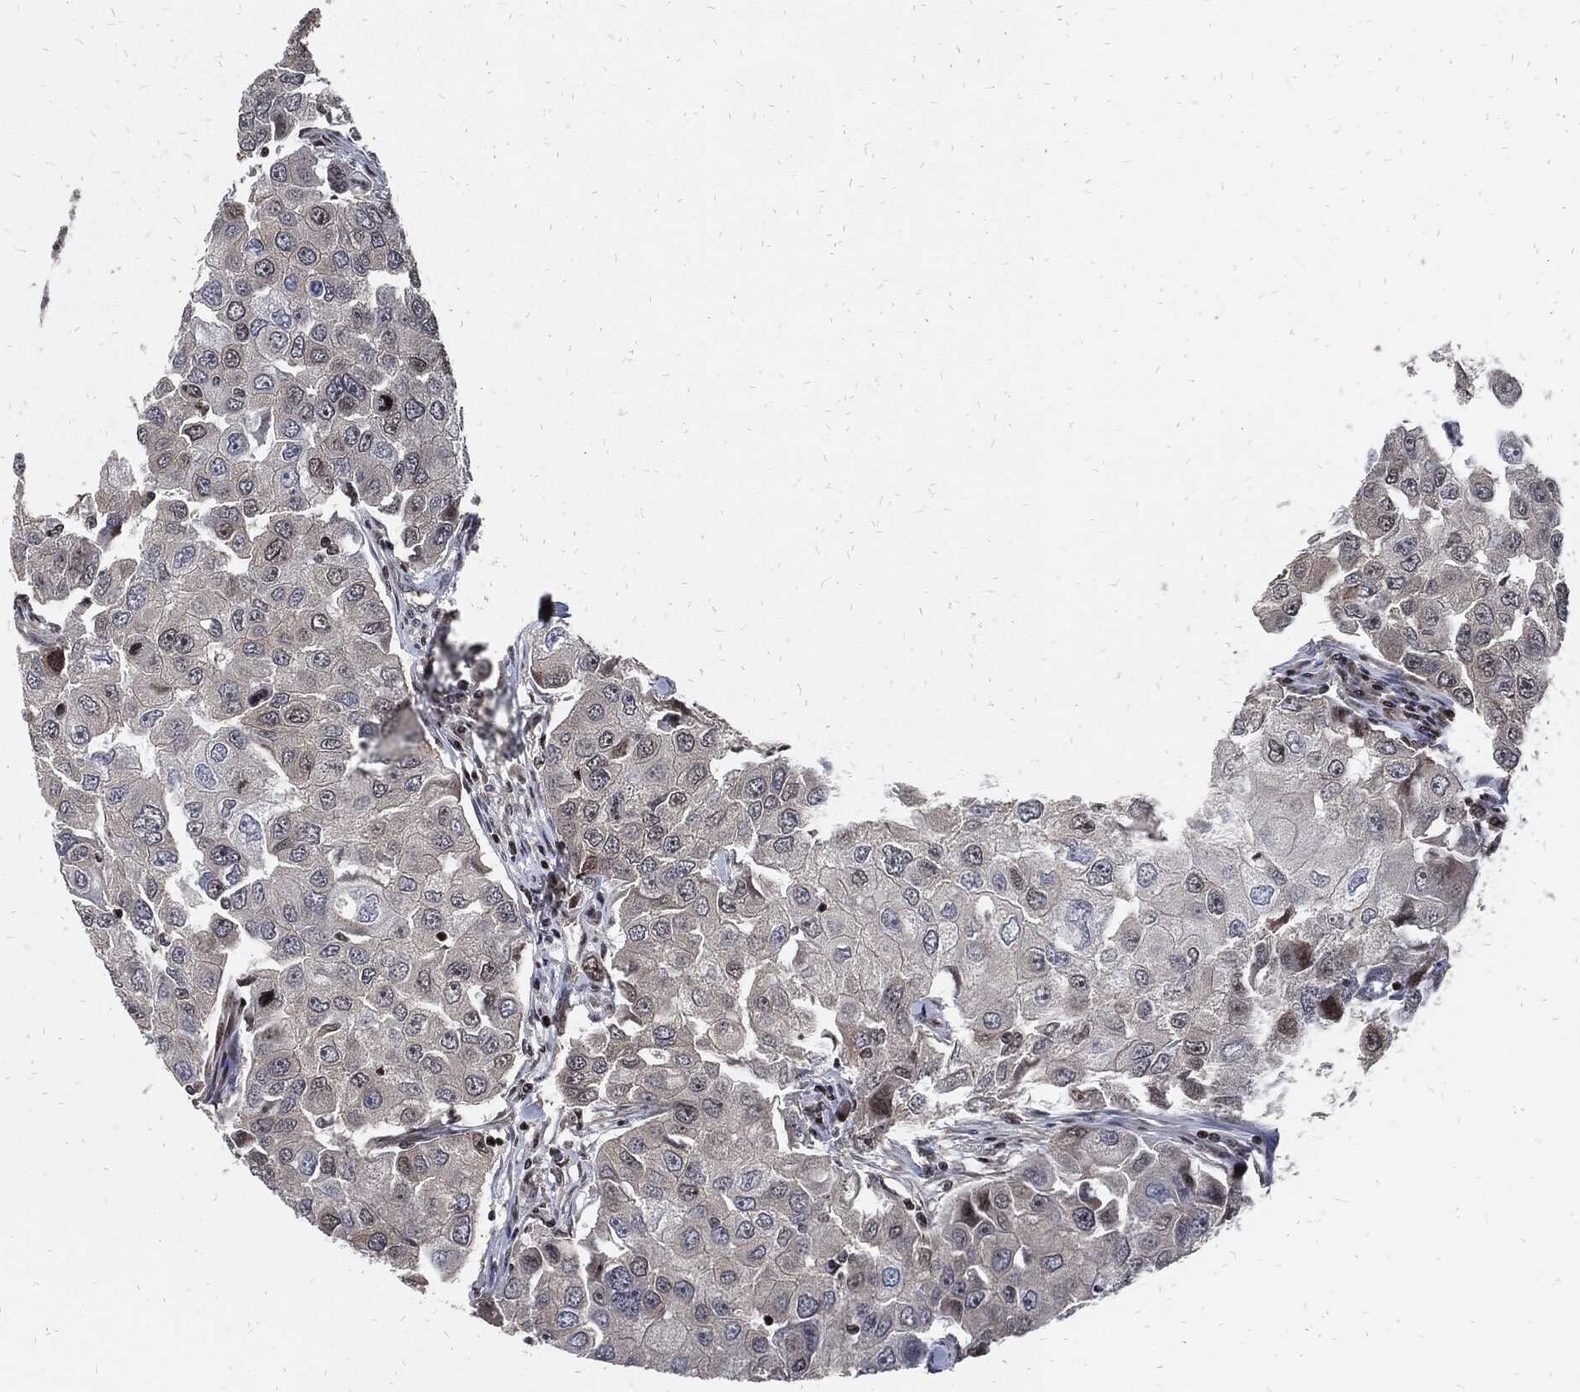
{"staining": {"intensity": "negative", "quantity": "none", "location": "none"}, "tissue": "breast cancer", "cell_type": "Tumor cells", "image_type": "cancer", "snomed": [{"axis": "morphology", "description": "Duct carcinoma"}, {"axis": "topography", "description": "Breast"}], "caption": "There is no significant expression in tumor cells of breast invasive ductal carcinoma.", "gene": "ZNF775", "patient": {"sex": "female", "age": 27}}